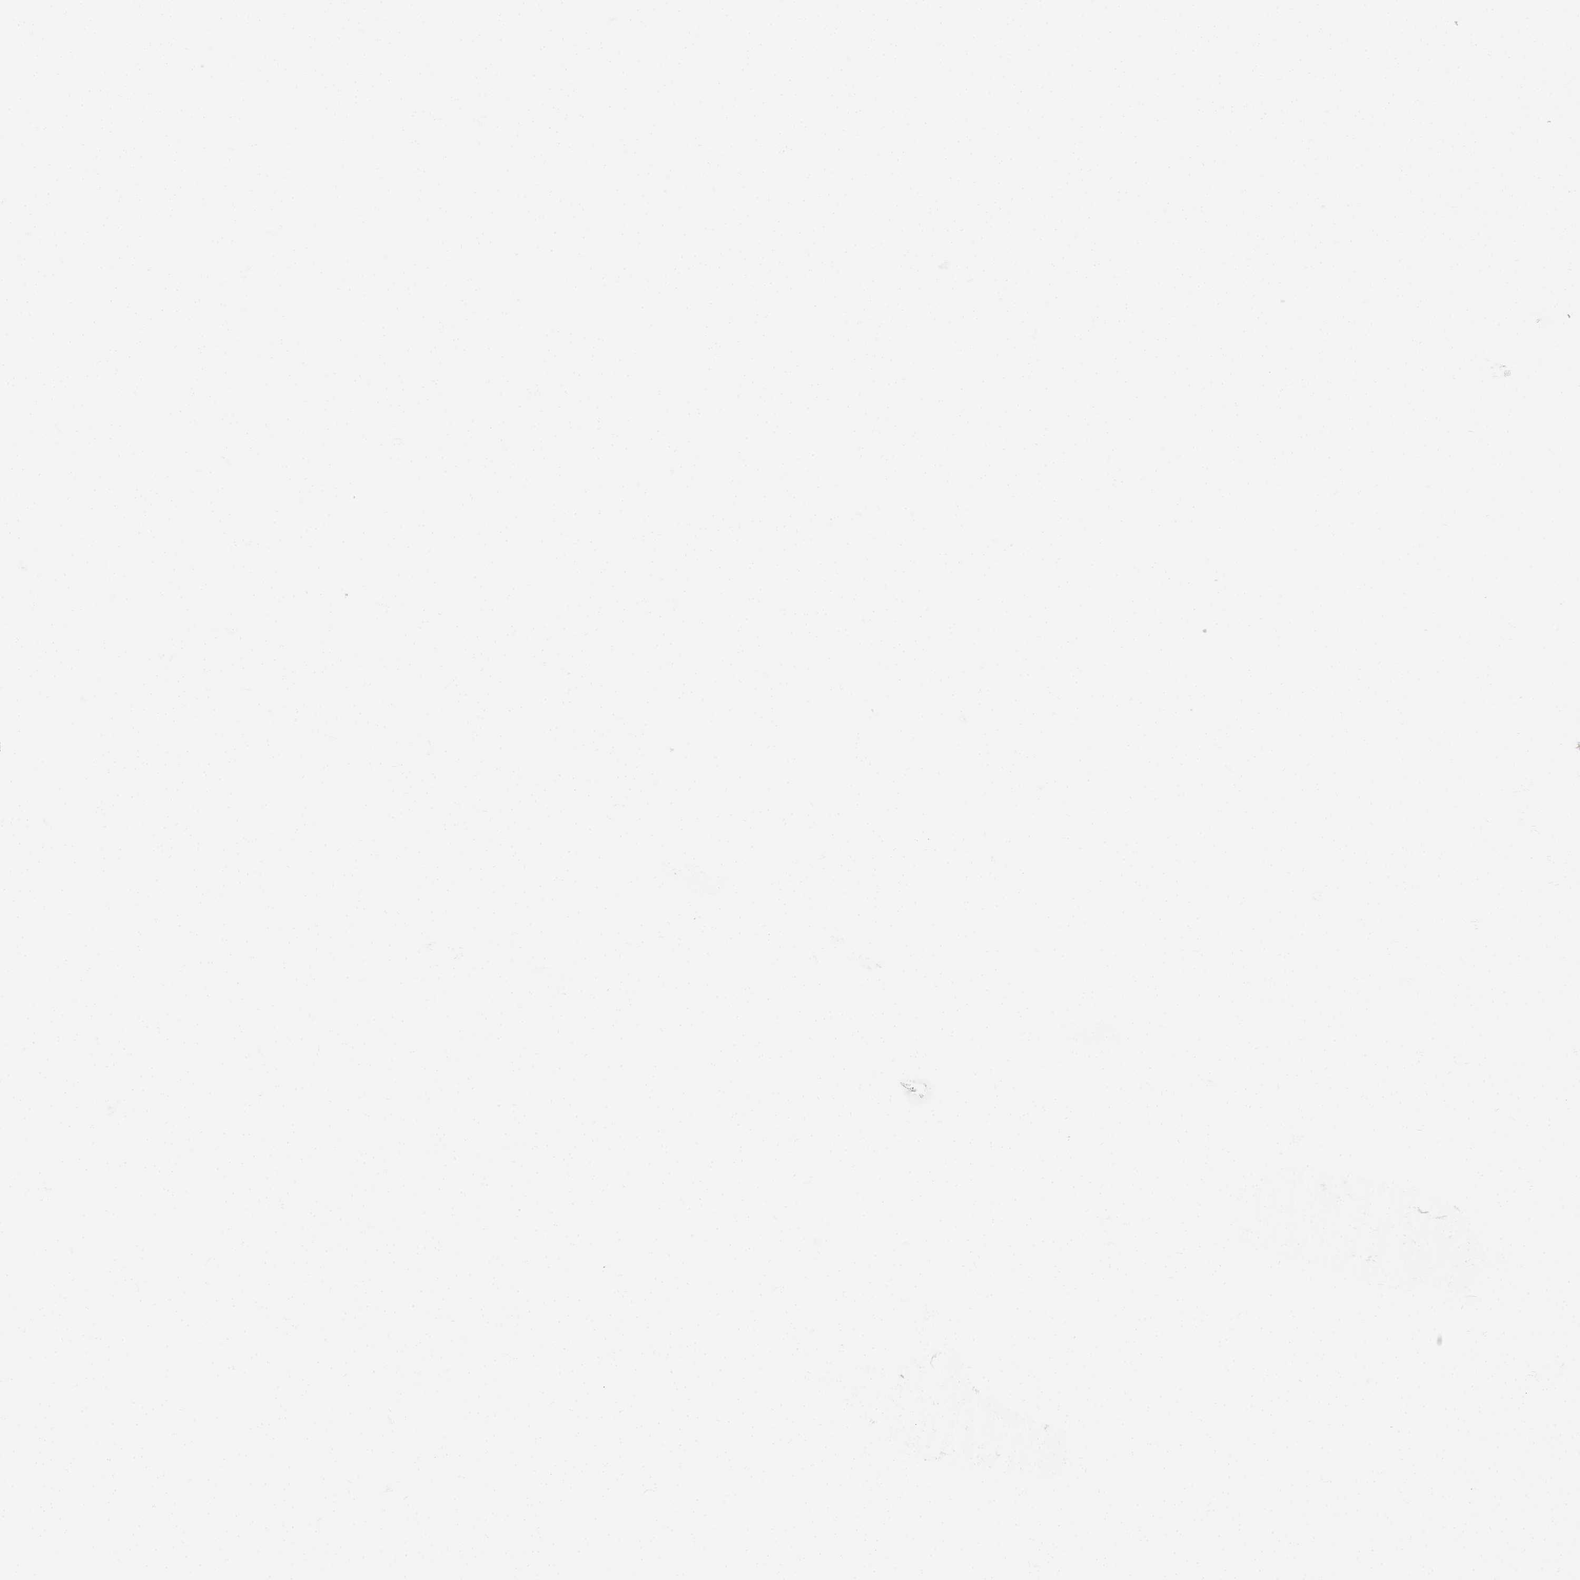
{"staining": {"intensity": "negative", "quantity": "none", "location": "none"}, "tissue": "parathyroid gland", "cell_type": "Glandular cells", "image_type": "normal", "snomed": [{"axis": "morphology", "description": "Normal tissue, NOS"}, {"axis": "topography", "description": "Parathyroid gland"}], "caption": "Immunohistochemistry (IHC) of unremarkable parathyroid gland displays no expression in glandular cells.", "gene": "RFLNA", "patient": {"sex": "female", "age": 56}}